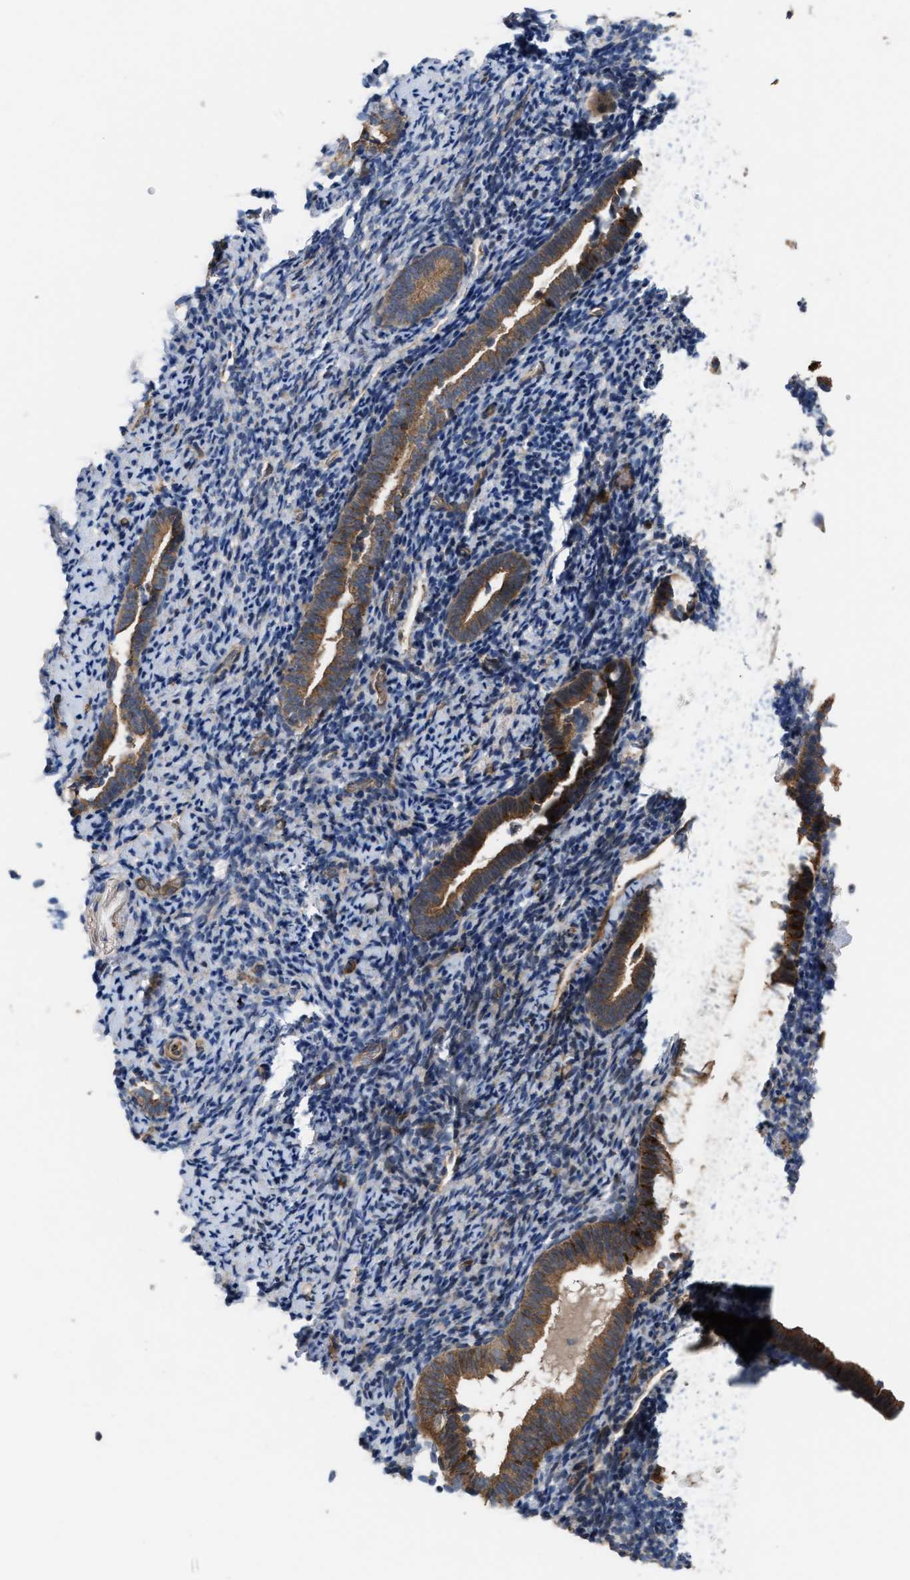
{"staining": {"intensity": "moderate", "quantity": "<25%", "location": "cytoplasmic/membranous"}, "tissue": "endometrium", "cell_type": "Cells in endometrial stroma", "image_type": "normal", "snomed": [{"axis": "morphology", "description": "Normal tissue, NOS"}, {"axis": "topography", "description": "Endometrium"}], "caption": "A low amount of moderate cytoplasmic/membranous staining is present in about <25% of cells in endometrial stroma in unremarkable endometrium.", "gene": "STAU1", "patient": {"sex": "female", "age": 51}}